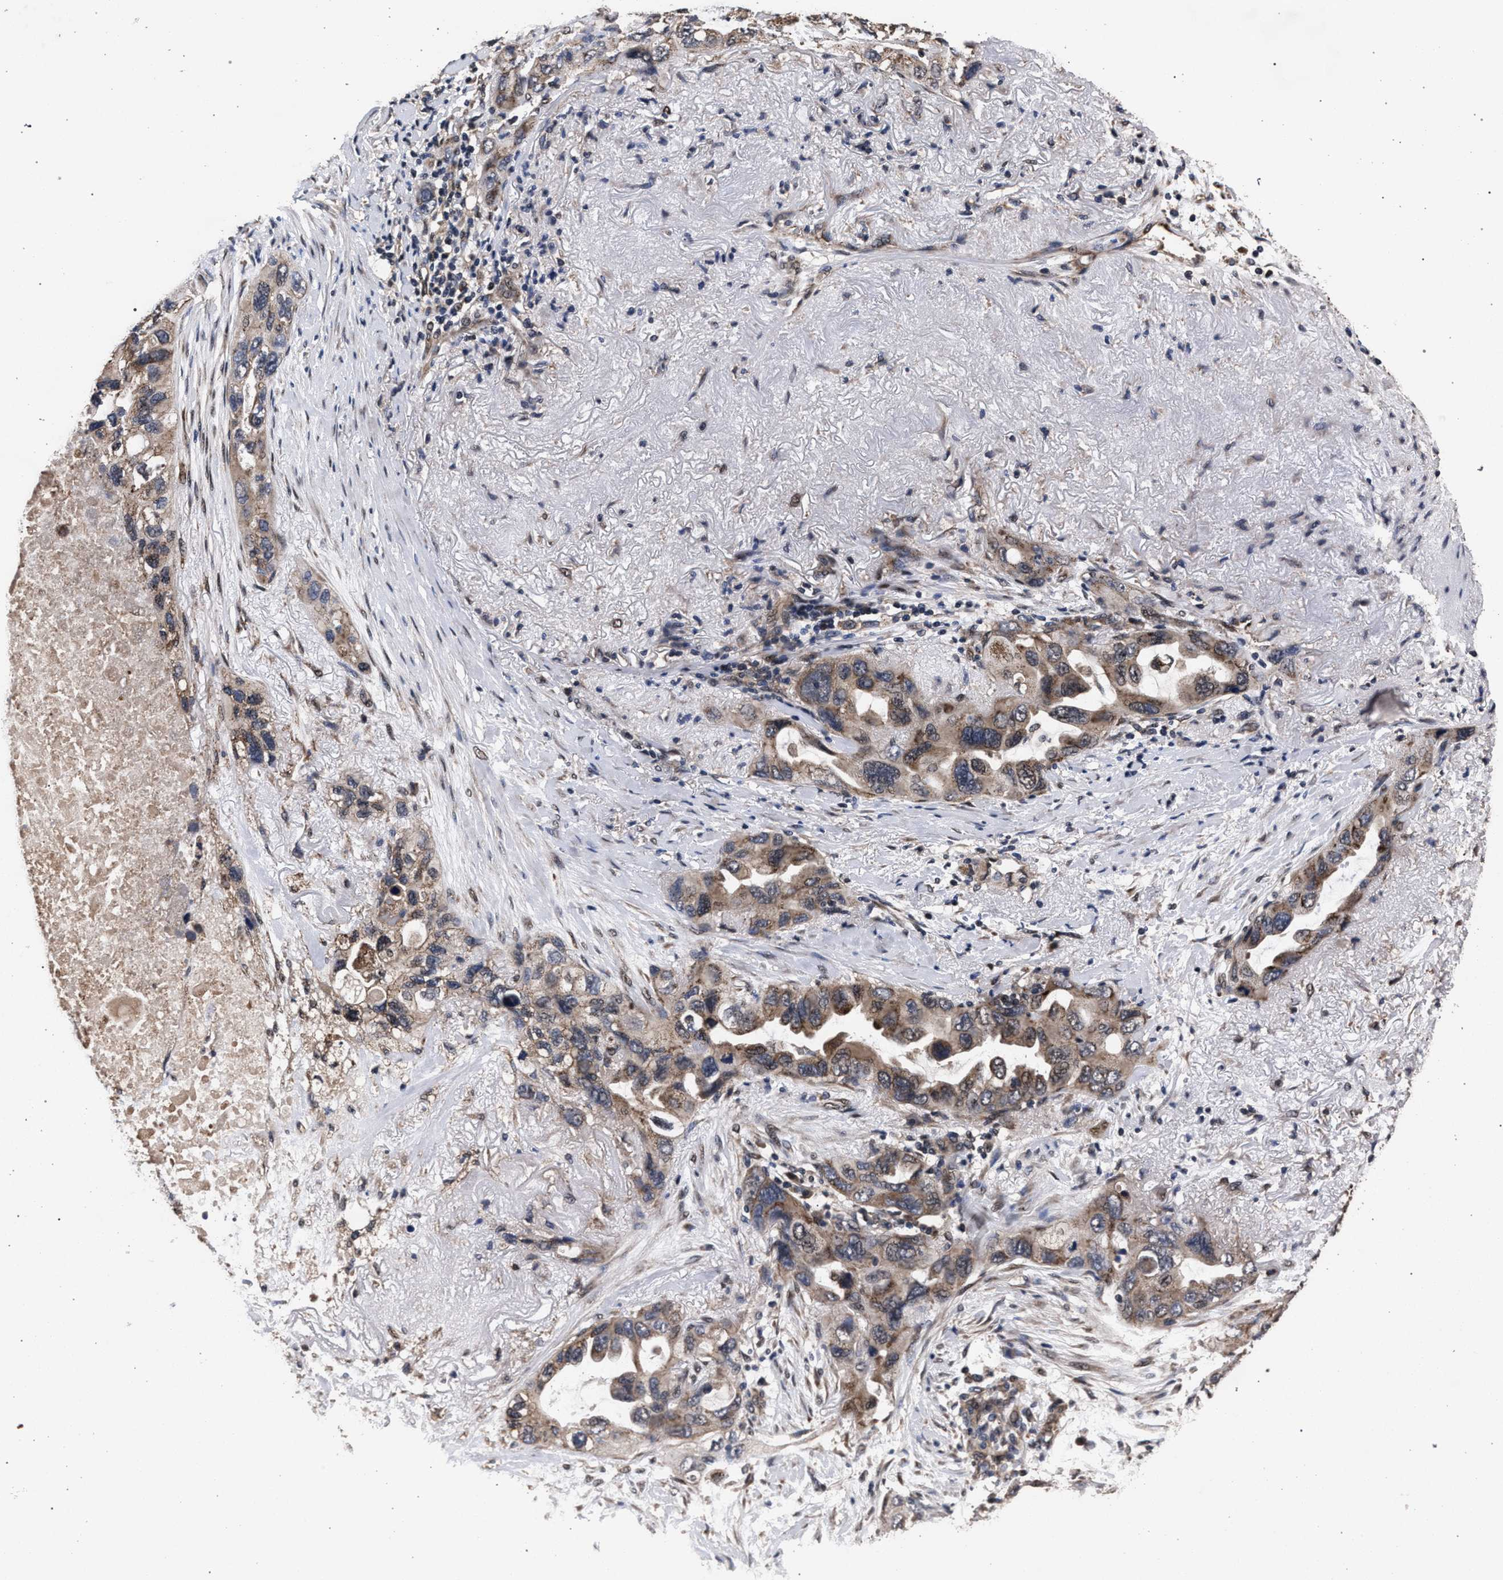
{"staining": {"intensity": "moderate", "quantity": ">75%", "location": "cytoplasmic/membranous"}, "tissue": "lung cancer", "cell_type": "Tumor cells", "image_type": "cancer", "snomed": [{"axis": "morphology", "description": "Squamous cell carcinoma, NOS"}, {"axis": "topography", "description": "Lung"}], "caption": "Immunohistochemistry (DAB (3,3'-diaminobenzidine)) staining of human lung cancer (squamous cell carcinoma) exhibits moderate cytoplasmic/membranous protein expression in approximately >75% of tumor cells. (DAB (3,3'-diaminobenzidine) IHC with brightfield microscopy, high magnification).", "gene": "ACOX1", "patient": {"sex": "female", "age": 73}}